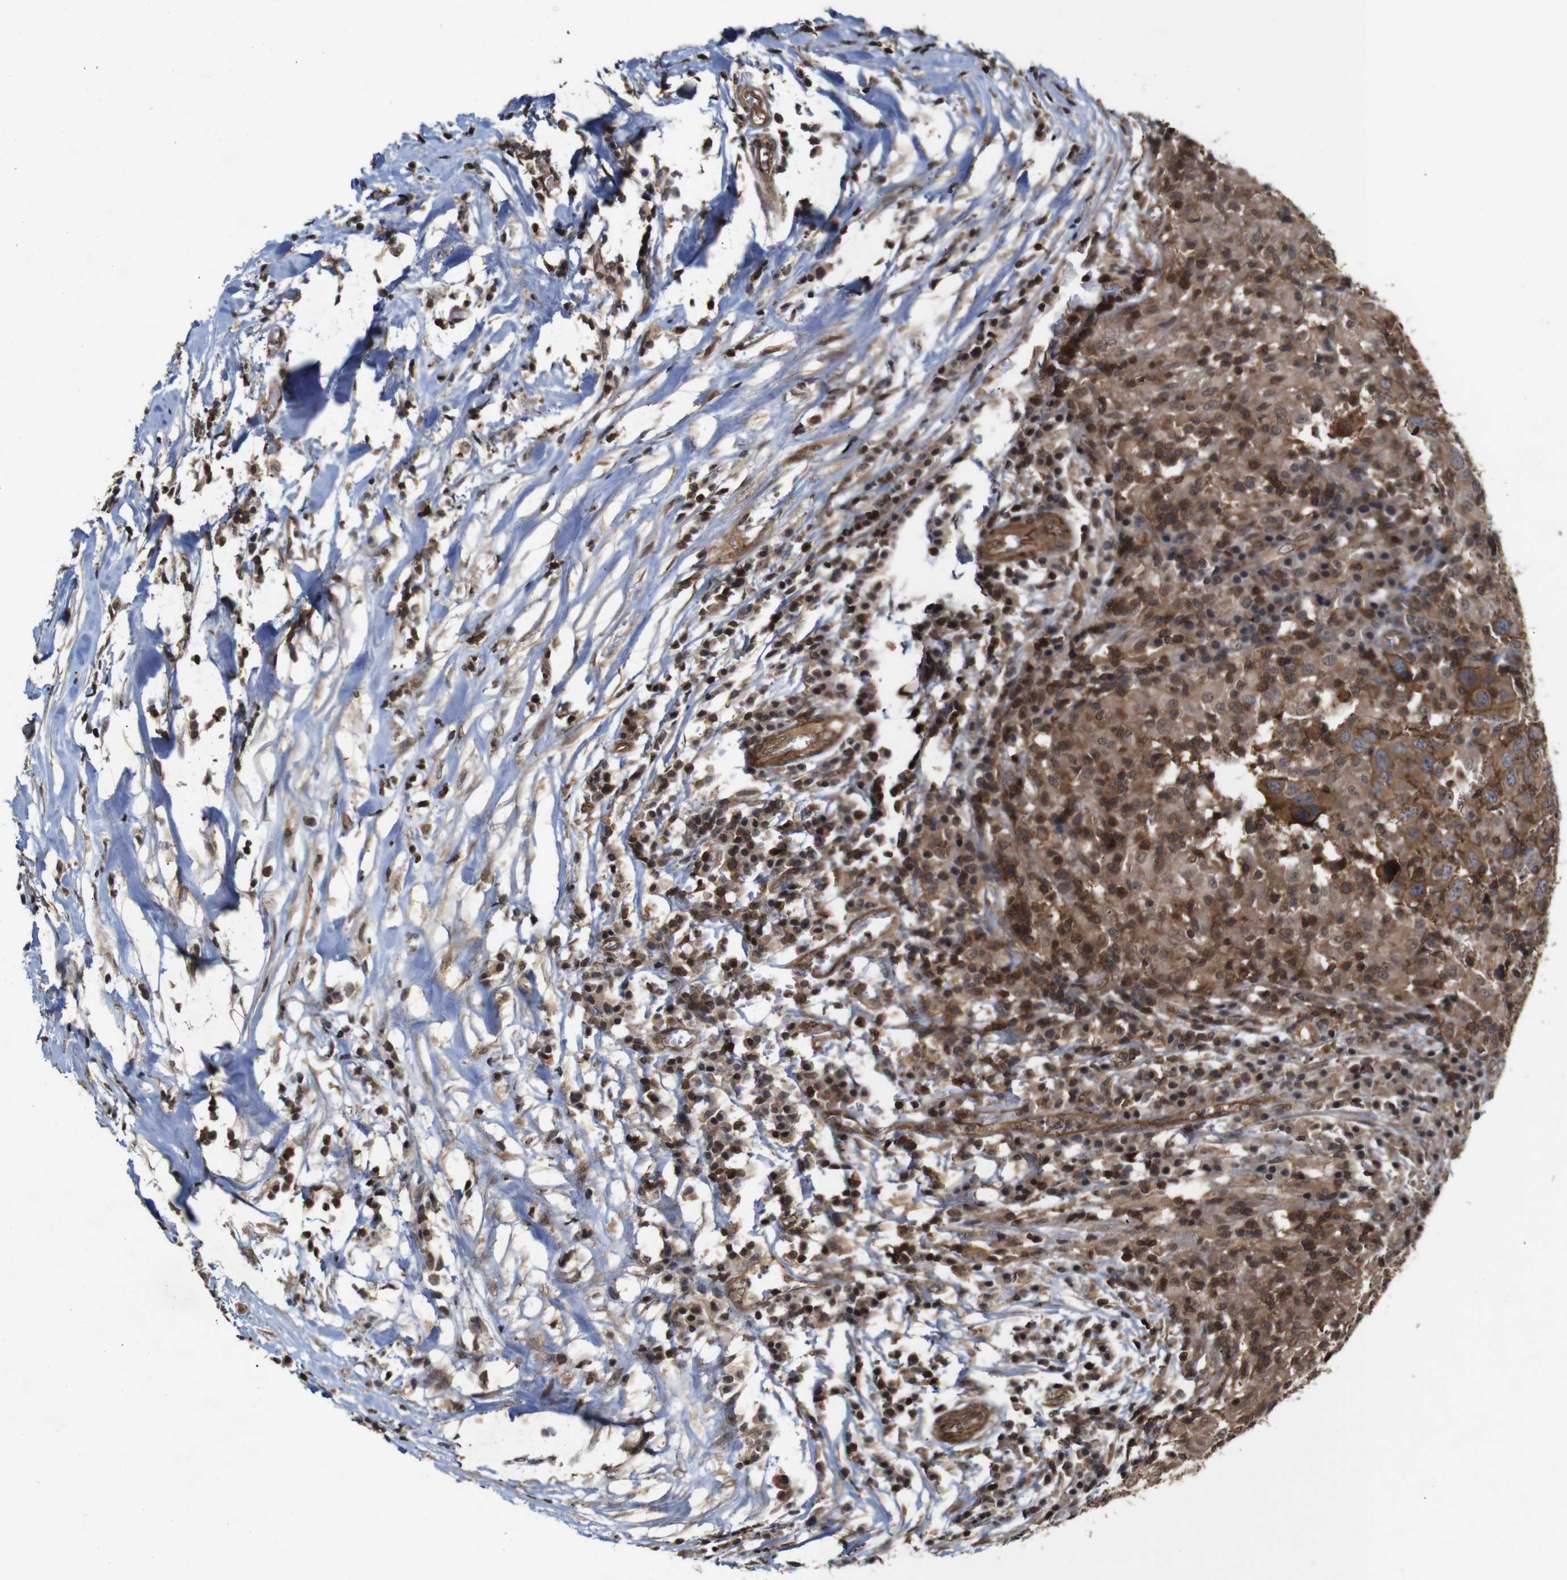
{"staining": {"intensity": "moderate", "quantity": ">75%", "location": "cytoplasmic/membranous,nuclear"}, "tissue": "head and neck cancer", "cell_type": "Tumor cells", "image_type": "cancer", "snomed": [{"axis": "morphology", "description": "Adenocarcinoma, NOS"}, {"axis": "topography", "description": "Salivary gland"}, {"axis": "topography", "description": "Head-Neck"}], "caption": "A micrograph of human adenocarcinoma (head and neck) stained for a protein reveals moderate cytoplasmic/membranous and nuclear brown staining in tumor cells. (Stains: DAB in brown, nuclei in blue, Microscopy: brightfield microscopy at high magnification).", "gene": "NANOS1", "patient": {"sex": "female", "age": 65}}